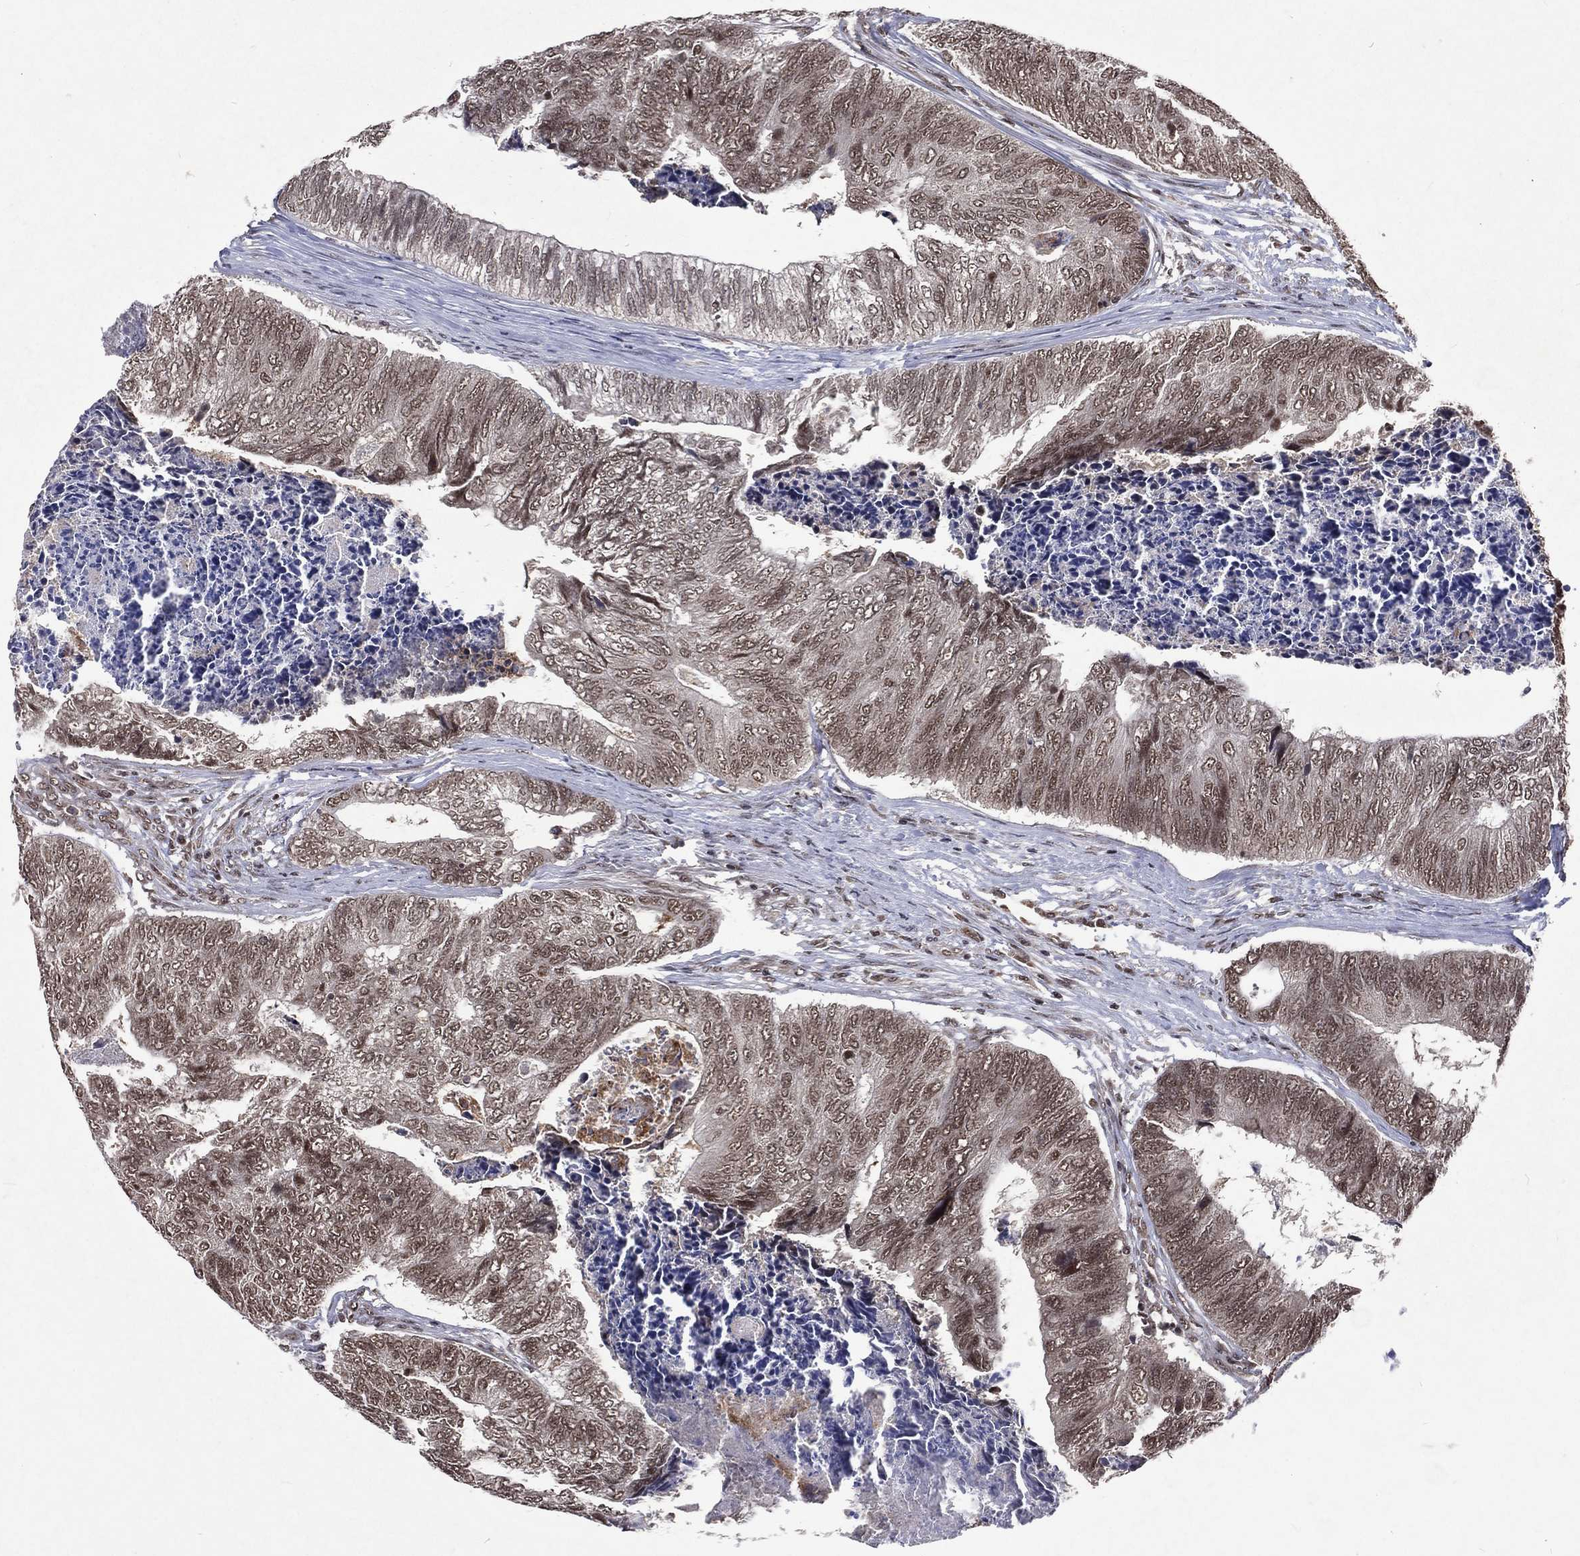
{"staining": {"intensity": "weak", "quantity": ">75%", "location": "nuclear"}, "tissue": "colorectal cancer", "cell_type": "Tumor cells", "image_type": "cancer", "snomed": [{"axis": "morphology", "description": "Adenocarcinoma, NOS"}, {"axis": "topography", "description": "Colon"}], "caption": "Weak nuclear protein expression is present in about >75% of tumor cells in colorectal cancer.", "gene": "DMAP1", "patient": {"sex": "female", "age": 67}}